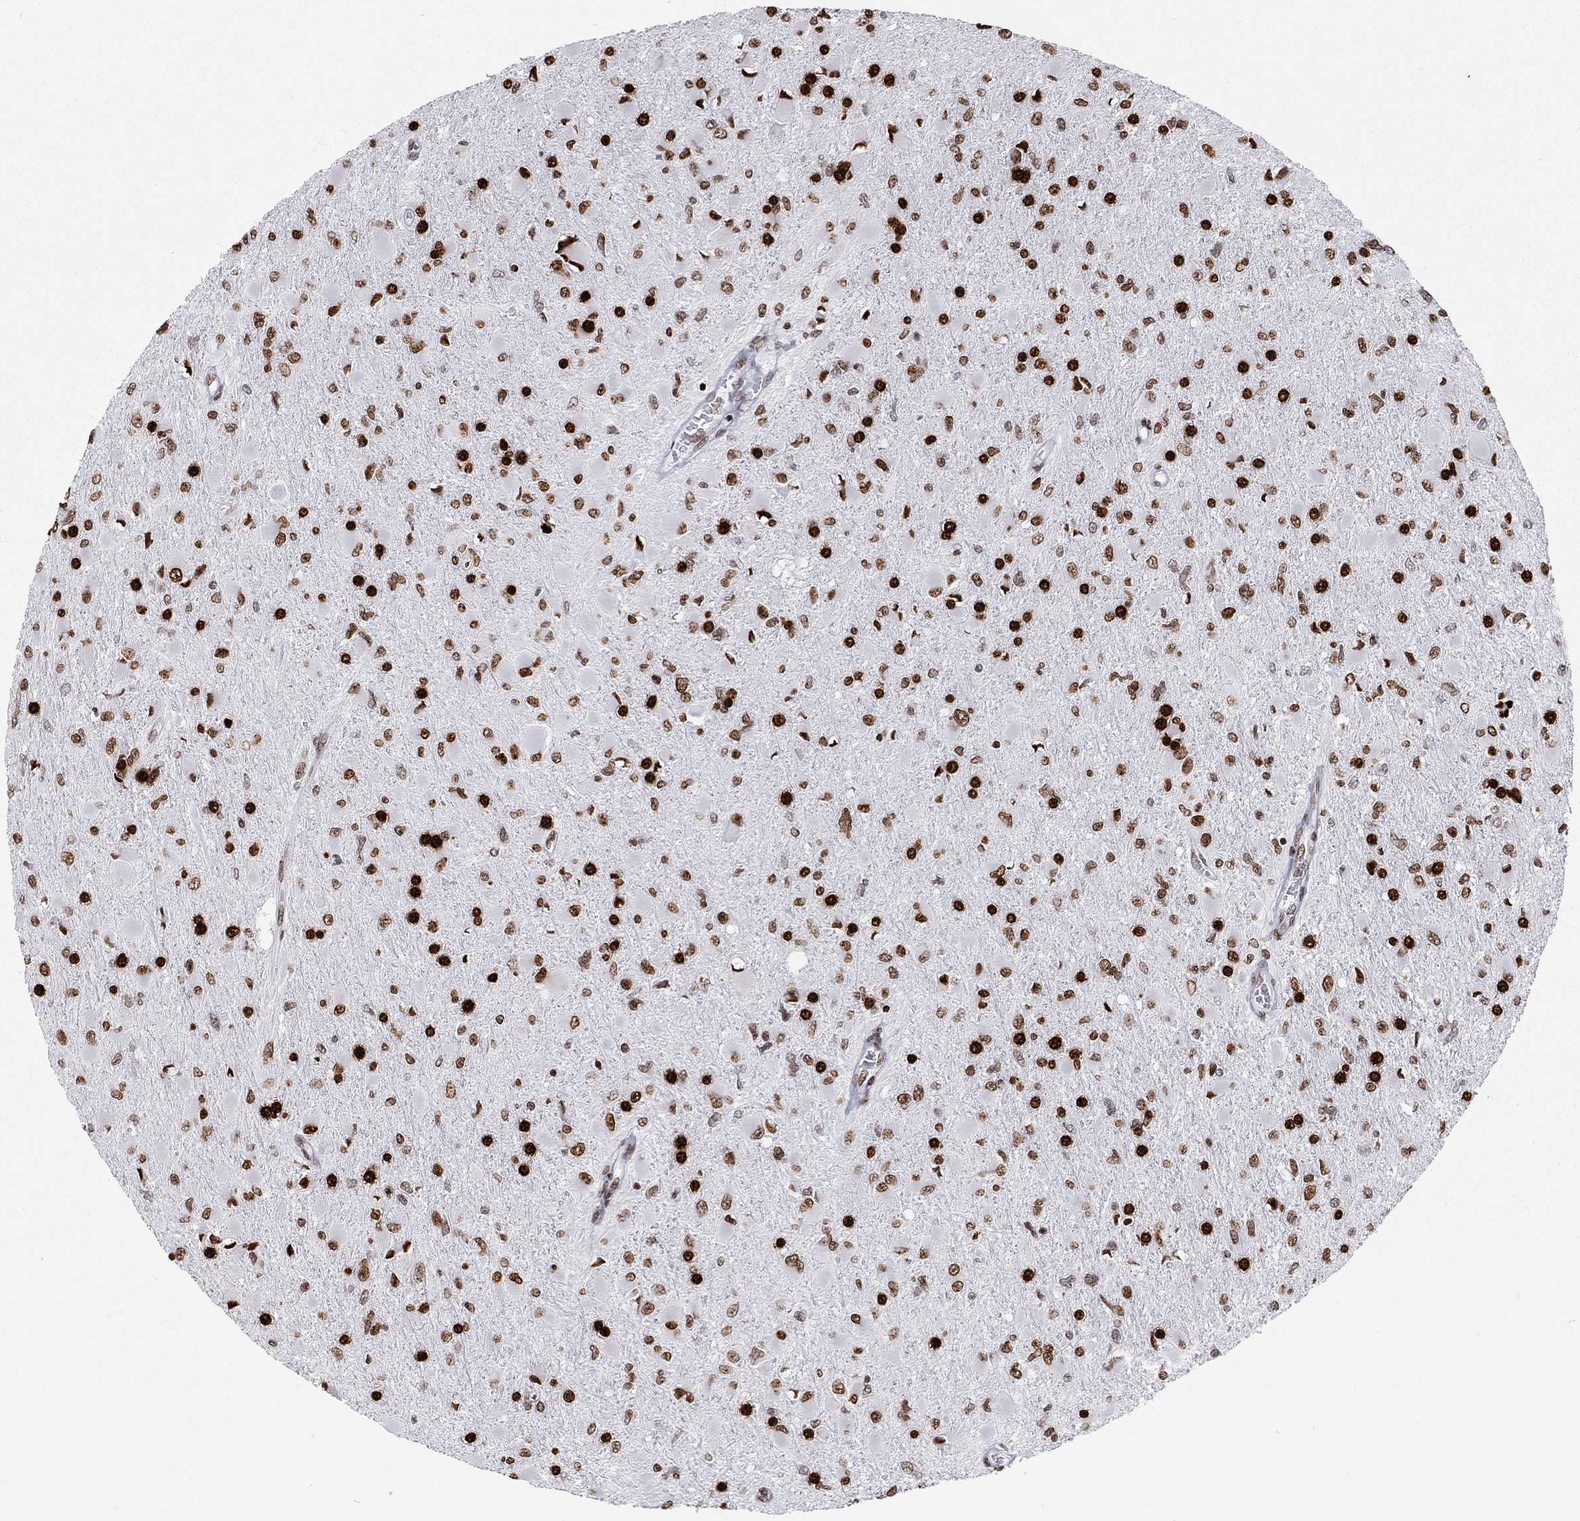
{"staining": {"intensity": "strong", "quantity": ">75%", "location": "nuclear"}, "tissue": "glioma", "cell_type": "Tumor cells", "image_type": "cancer", "snomed": [{"axis": "morphology", "description": "Glioma, malignant, High grade"}, {"axis": "topography", "description": "Cerebral cortex"}], "caption": "Protein expression analysis of human high-grade glioma (malignant) reveals strong nuclear positivity in about >75% of tumor cells.", "gene": "H2AX", "patient": {"sex": "female", "age": 36}}